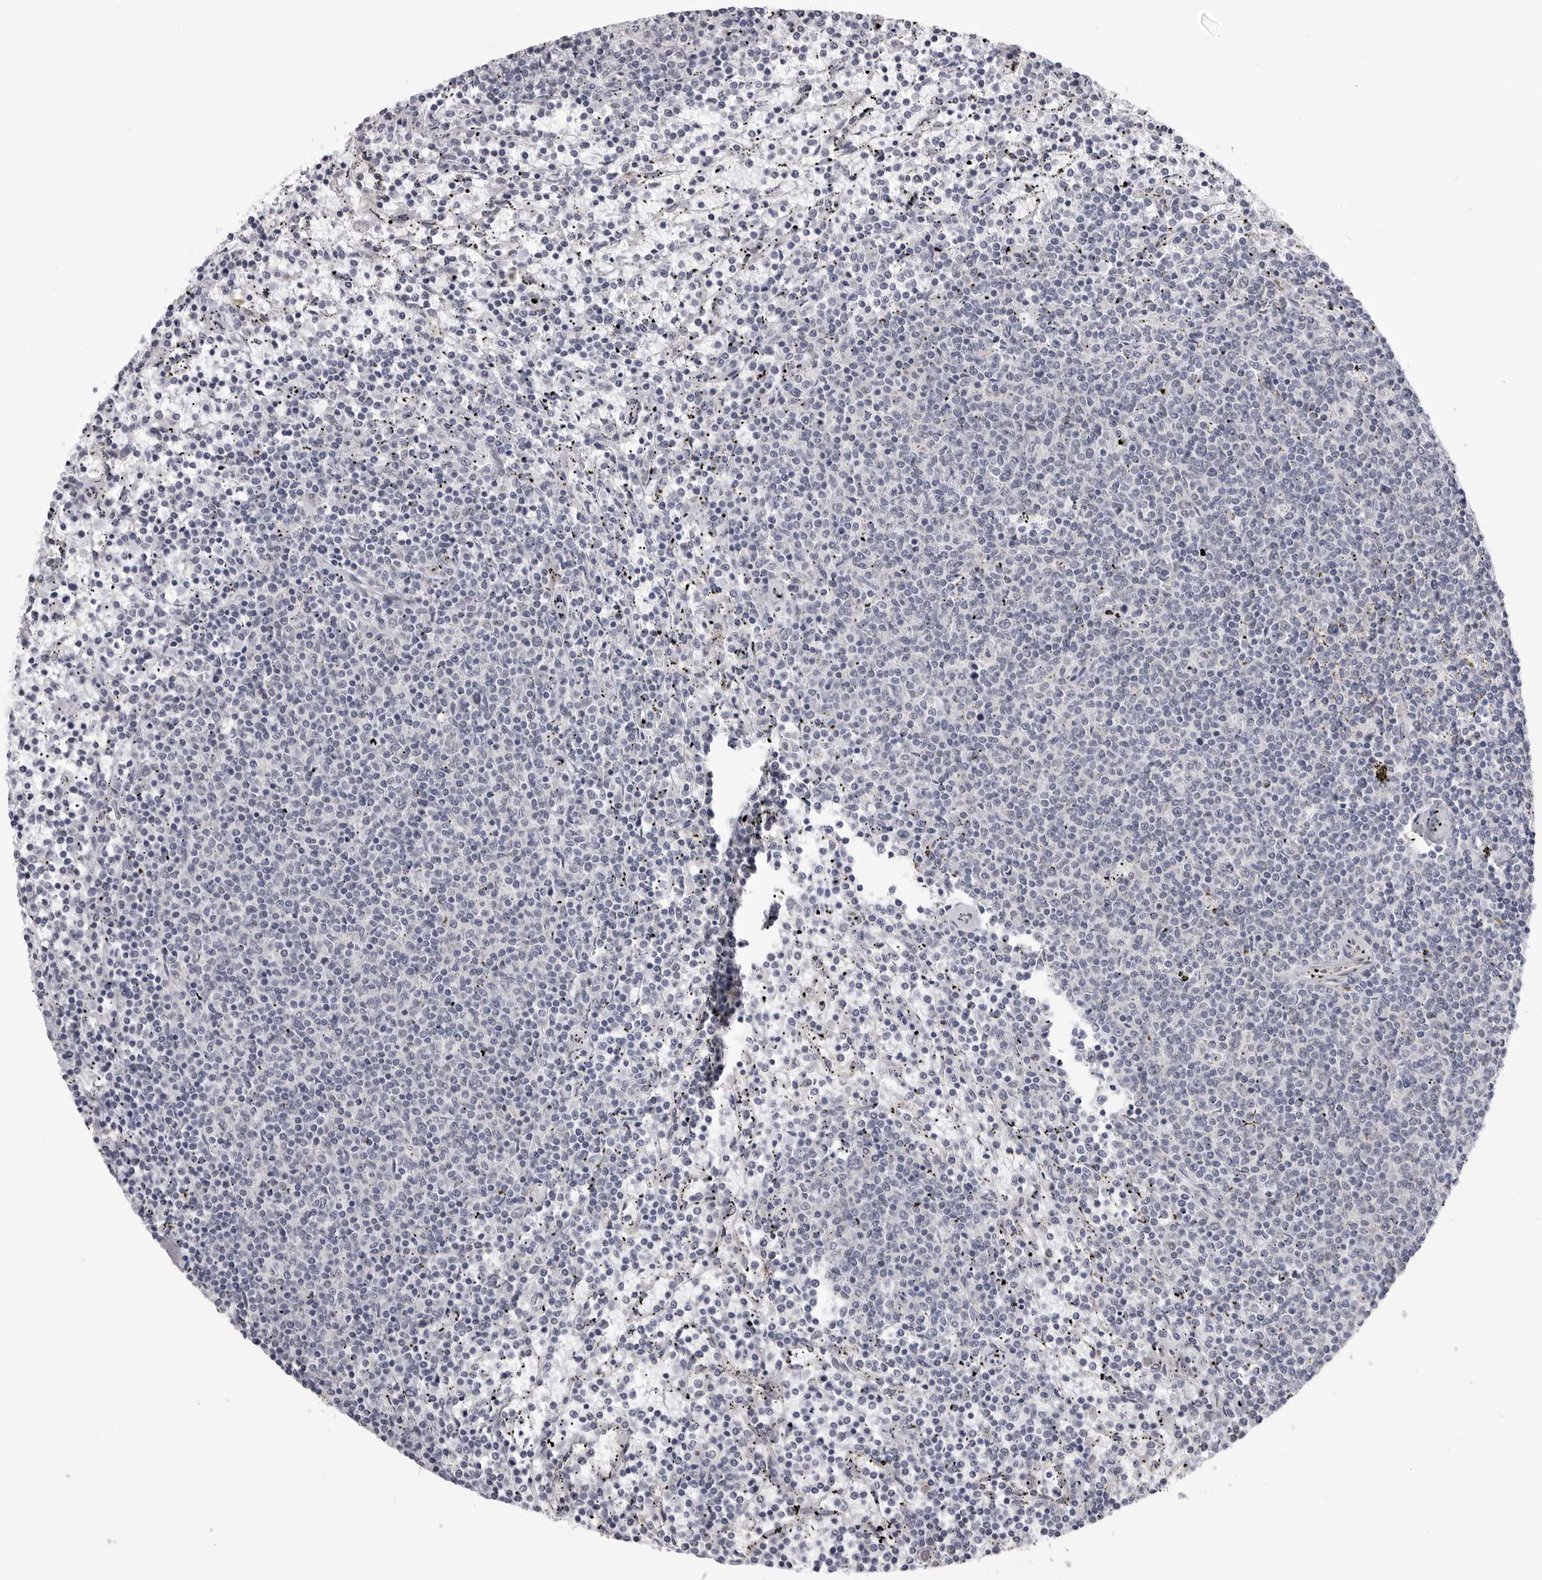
{"staining": {"intensity": "negative", "quantity": "none", "location": "none"}, "tissue": "lymphoma", "cell_type": "Tumor cells", "image_type": "cancer", "snomed": [{"axis": "morphology", "description": "Malignant lymphoma, non-Hodgkin's type, Low grade"}, {"axis": "topography", "description": "Spleen"}], "caption": "Human lymphoma stained for a protein using immunohistochemistry (IHC) displays no staining in tumor cells.", "gene": "FH", "patient": {"sex": "female", "age": 50}}